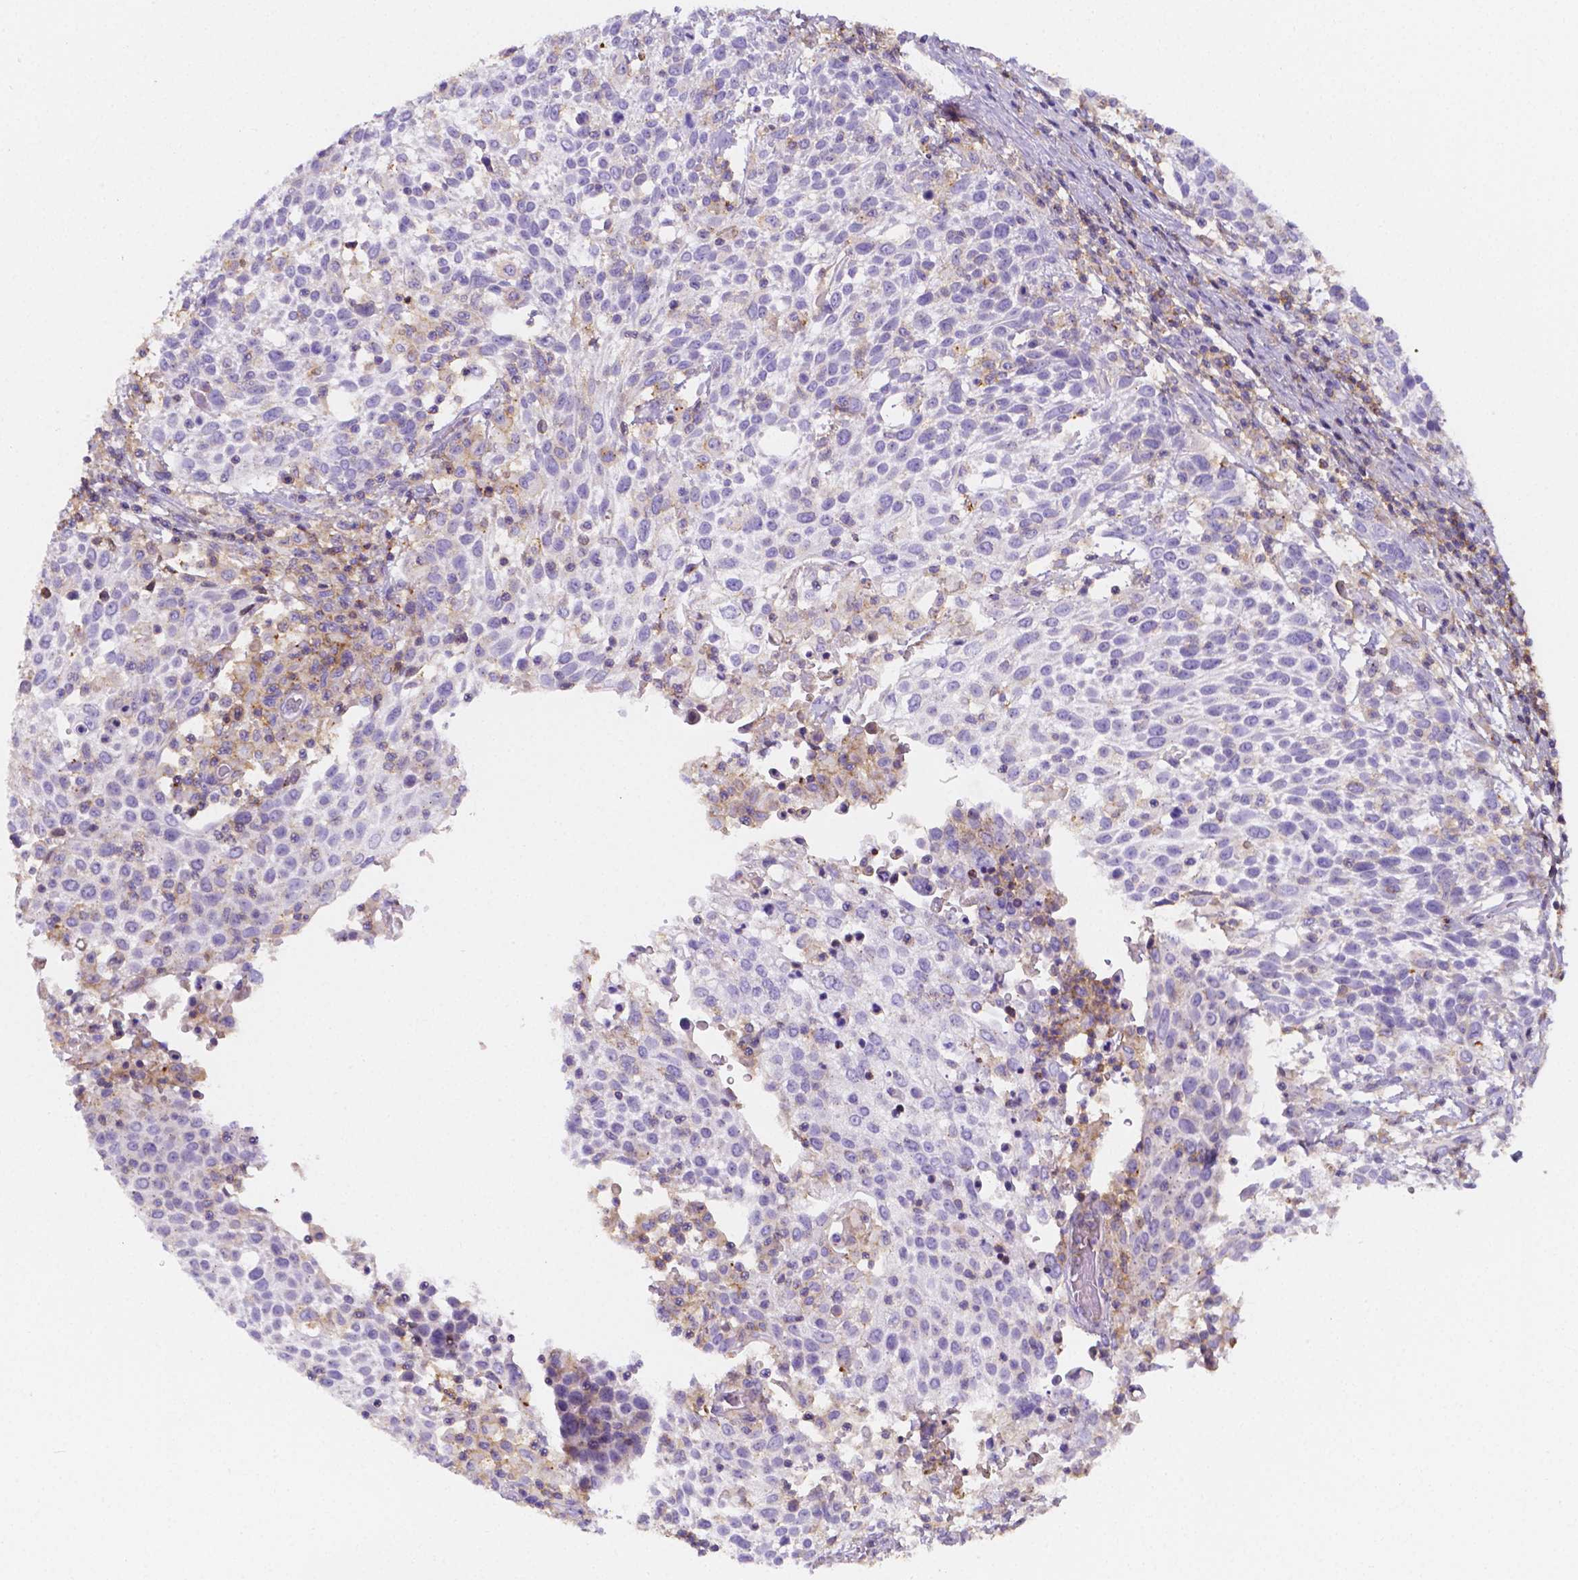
{"staining": {"intensity": "negative", "quantity": "none", "location": "none"}, "tissue": "cervical cancer", "cell_type": "Tumor cells", "image_type": "cancer", "snomed": [{"axis": "morphology", "description": "Squamous cell carcinoma, NOS"}, {"axis": "topography", "description": "Cervix"}], "caption": "High power microscopy photomicrograph of an IHC image of squamous cell carcinoma (cervical), revealing no significant positivity in tumor cells.", "gene": "GABRD", "patient": {"sex": "female", "age": 61}}